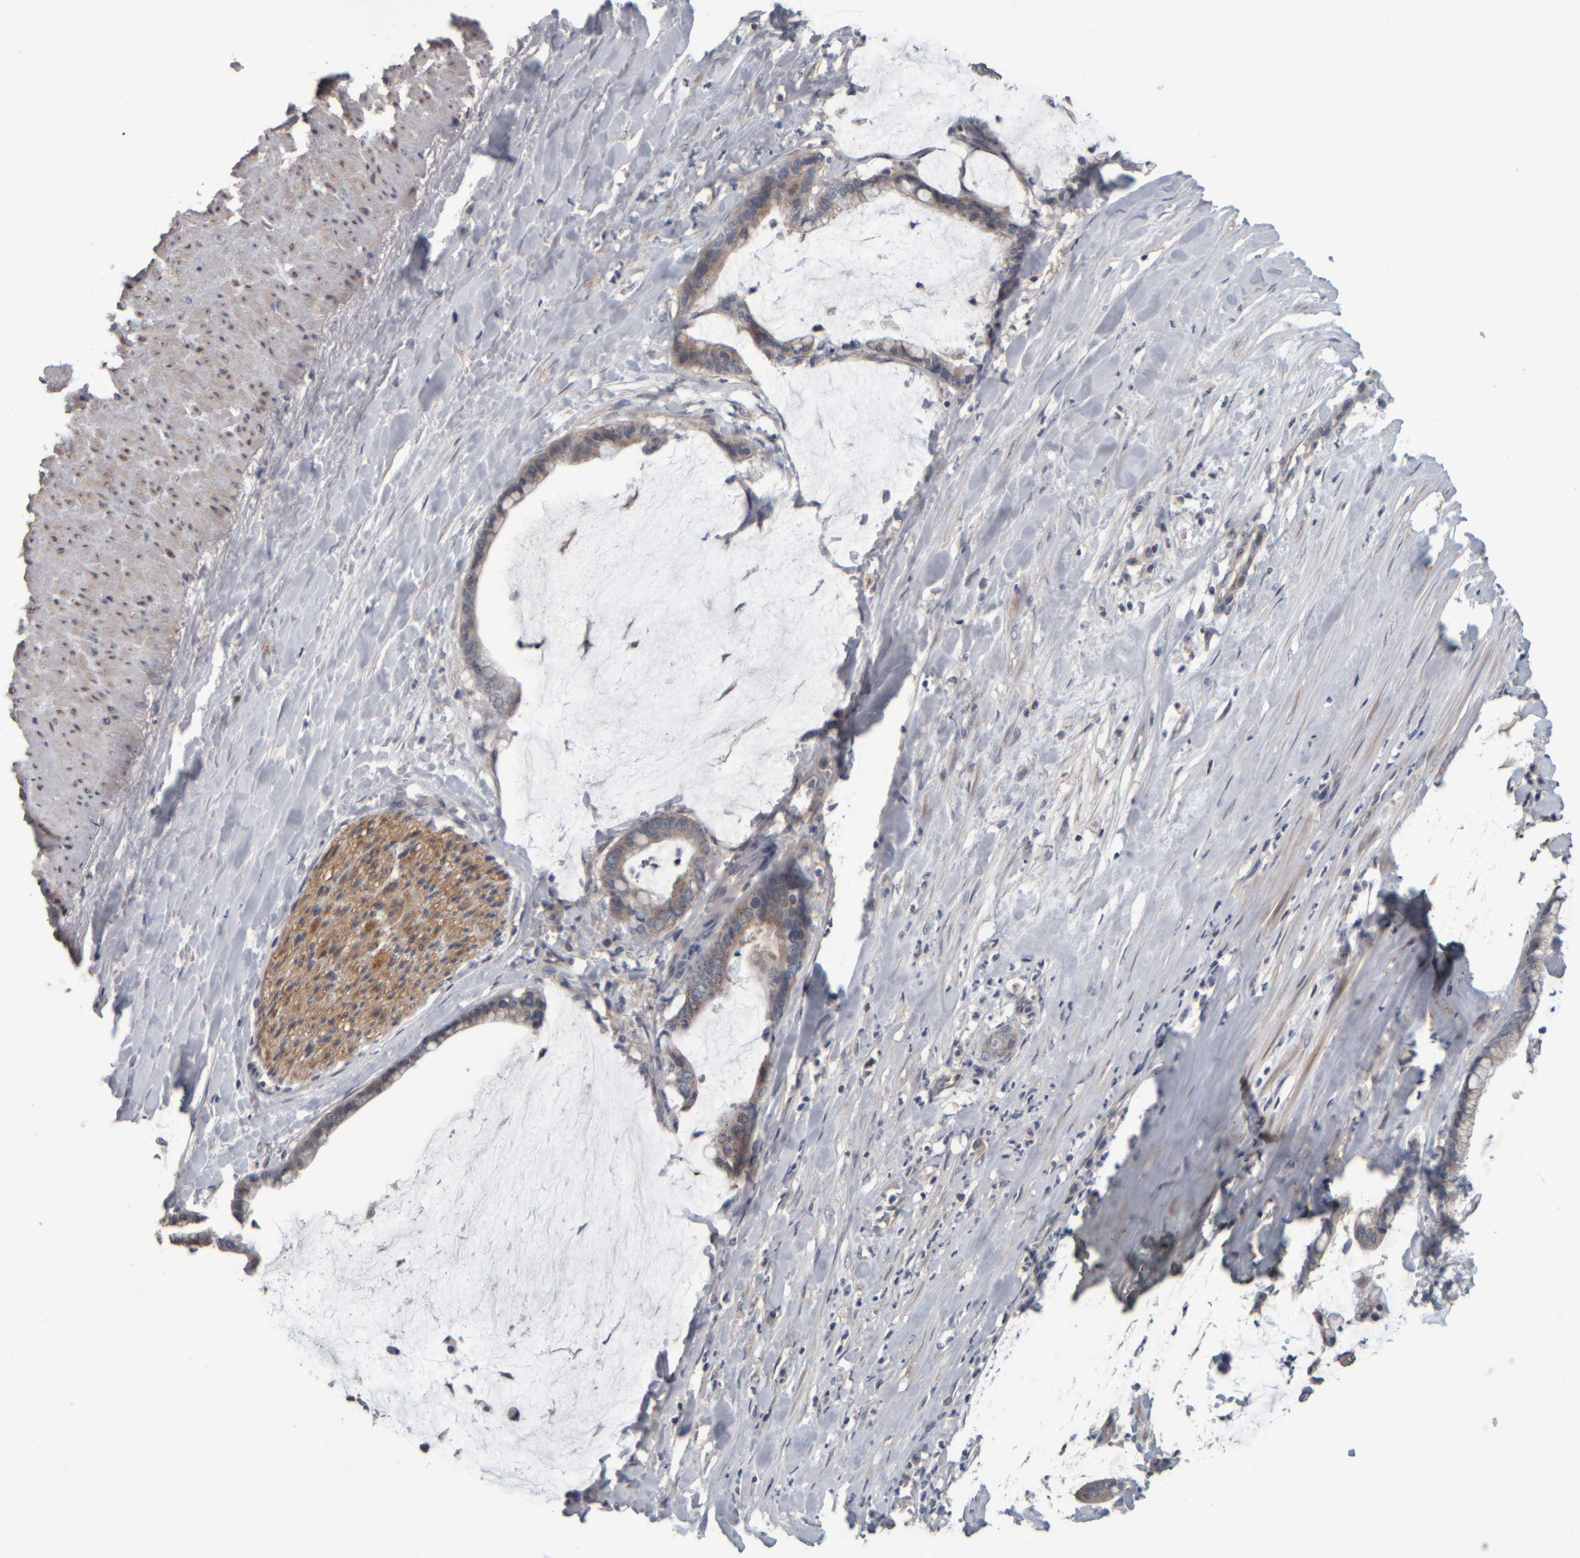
{"staining": {"intensity": "weak", "quantity": ">75%", "location": "cytoplasmic/membranous"}, "tissue": "pancreatic cancer", "cell_type": "Tumor cells", "image_type": "cancer", "snomed": [{"axis": "morphology", "description": "Adenocarcinoma, NOS"}, {"axis": "topography", "description": "Pancreas"}], "caption": "Immunohistochemistry (IHC) staining of pancreatic cancer (adenocarcinoma), which demonstrates low levels of weak cytoplasmic/membranous expression in approximately >75% of tumor cells indicating weak cytoplasmic/membranous protein staining. The staining was performed using DAB (brown) for protein detection and nuclei were counterstained in hematoxylin (blue).", "gene": "CAVIN4", "patient": {"sex": "male", "age": 41}}